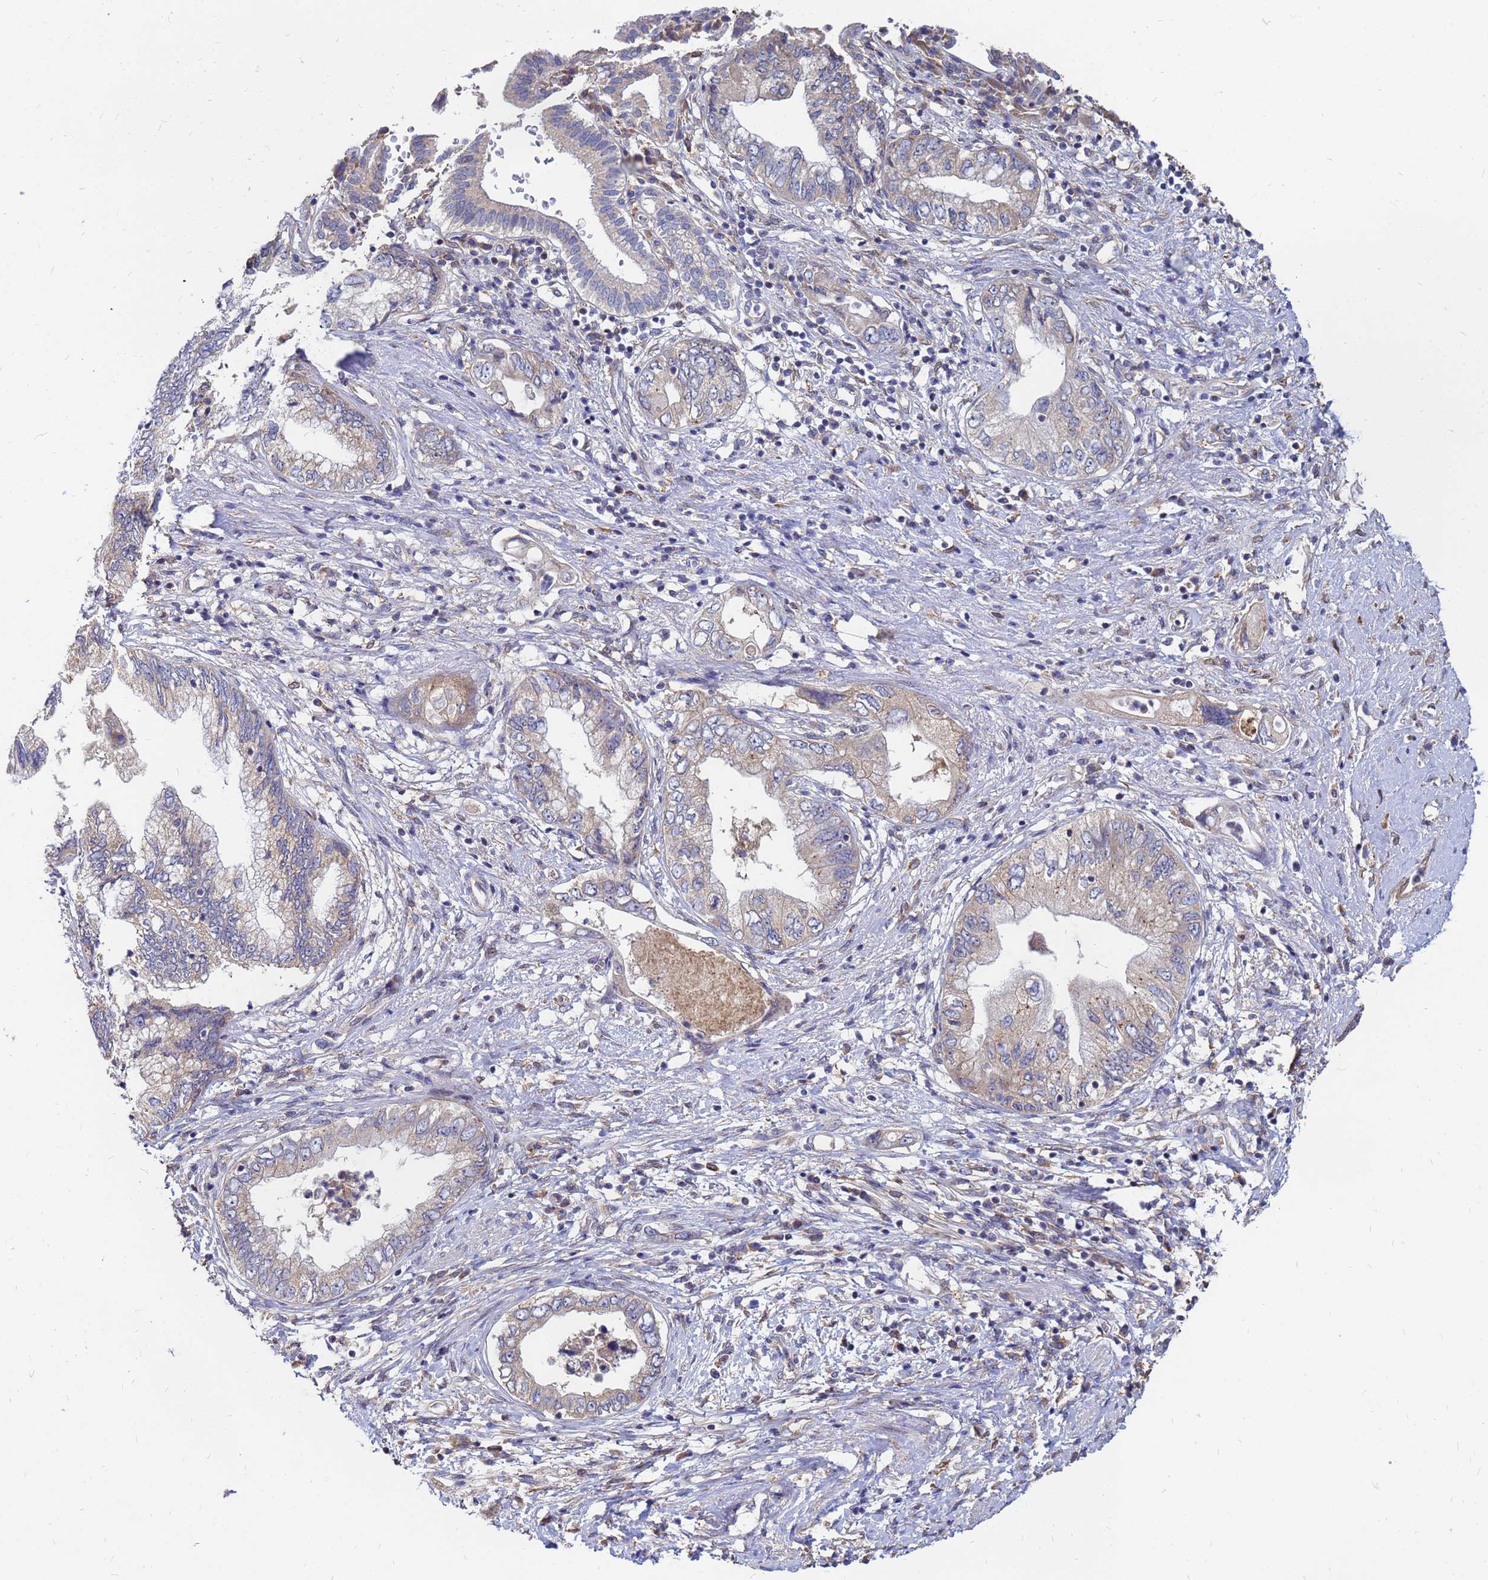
{"staining": {"intensity": "weak", "quantity": "25%-75%", "location": "cytoplasmic/membranous"}, "tissue": "pancreatic cancer", "cell_type": "Tumor cells", "image_type": "cancer", "snomed": [{"axis": "morphology", "description": "Adenocarcinoma, NOS"}, {"axis": "topography", "description": "Pancreas"}], "caption": "Weak cytoplasmic/membranous protein expression is appreciated in about 25%-75% of tumor cells in pancreatic cancer. (IHC, brightfield microscopy, high magnification).", "gene": "MOB2", "patient": {"sex": "female", "age": 73}}